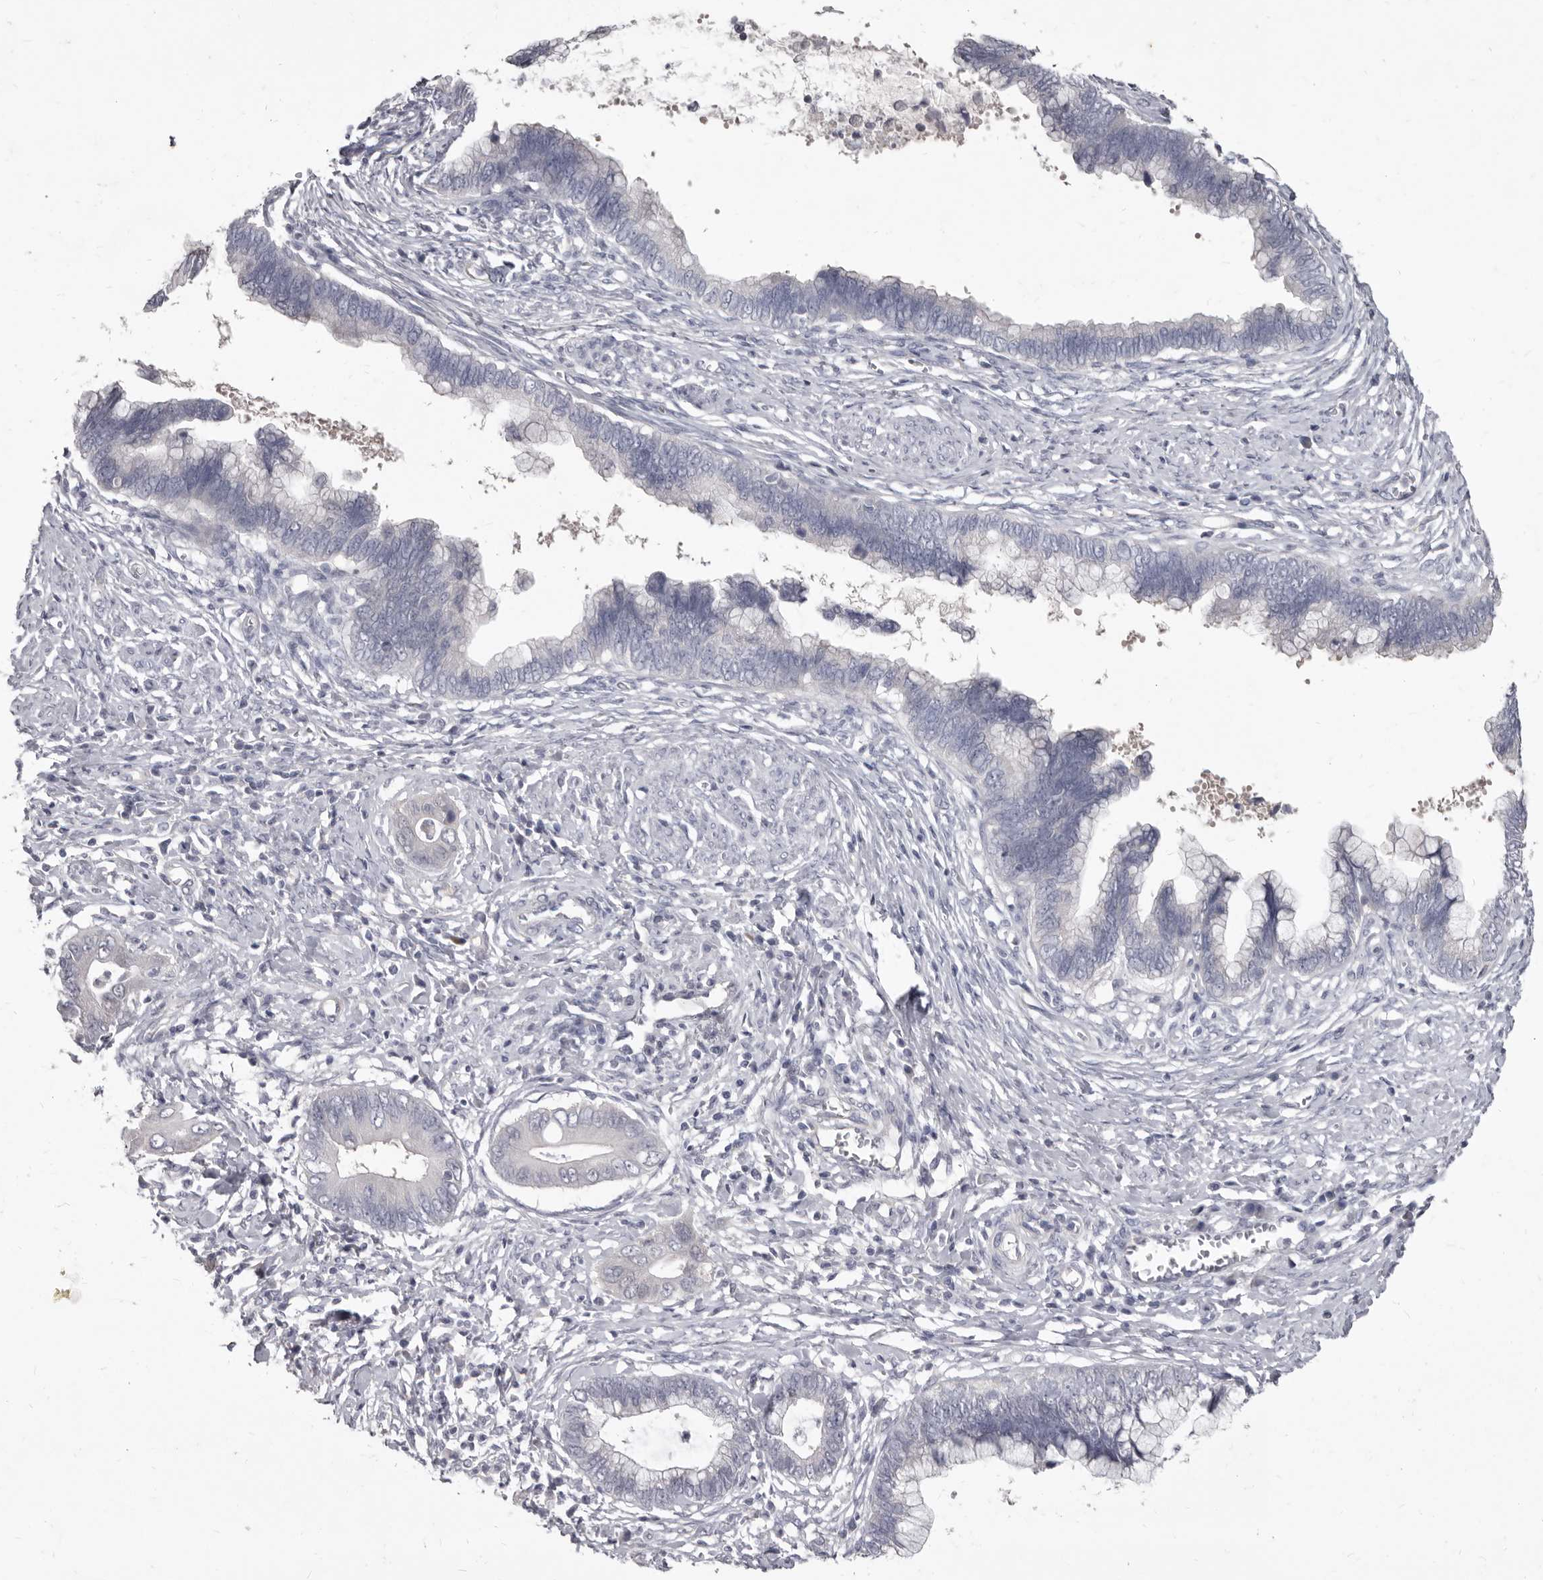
{"staining": {"intensity": "negative", "quantity": "none", "location": "none"}, "tissue": "cervical cancer", "cell_type": "Tumor cells", "image_type": "cancer", "snomed": [{"axis": "morphology", "description": "Adenocarcinoma, NOS"}, {"axis": "topography", "description": "Cervix"}], "caption": "High power microscopy photomicrograph of an immunohistochemistry micrograph of cervical adenocarcinoma, revealing no significant positivity in tumor cells. Nuclei are stained in blue.", "gene": "GSK3B", "patient": {"sex": "female", "age": 44}}